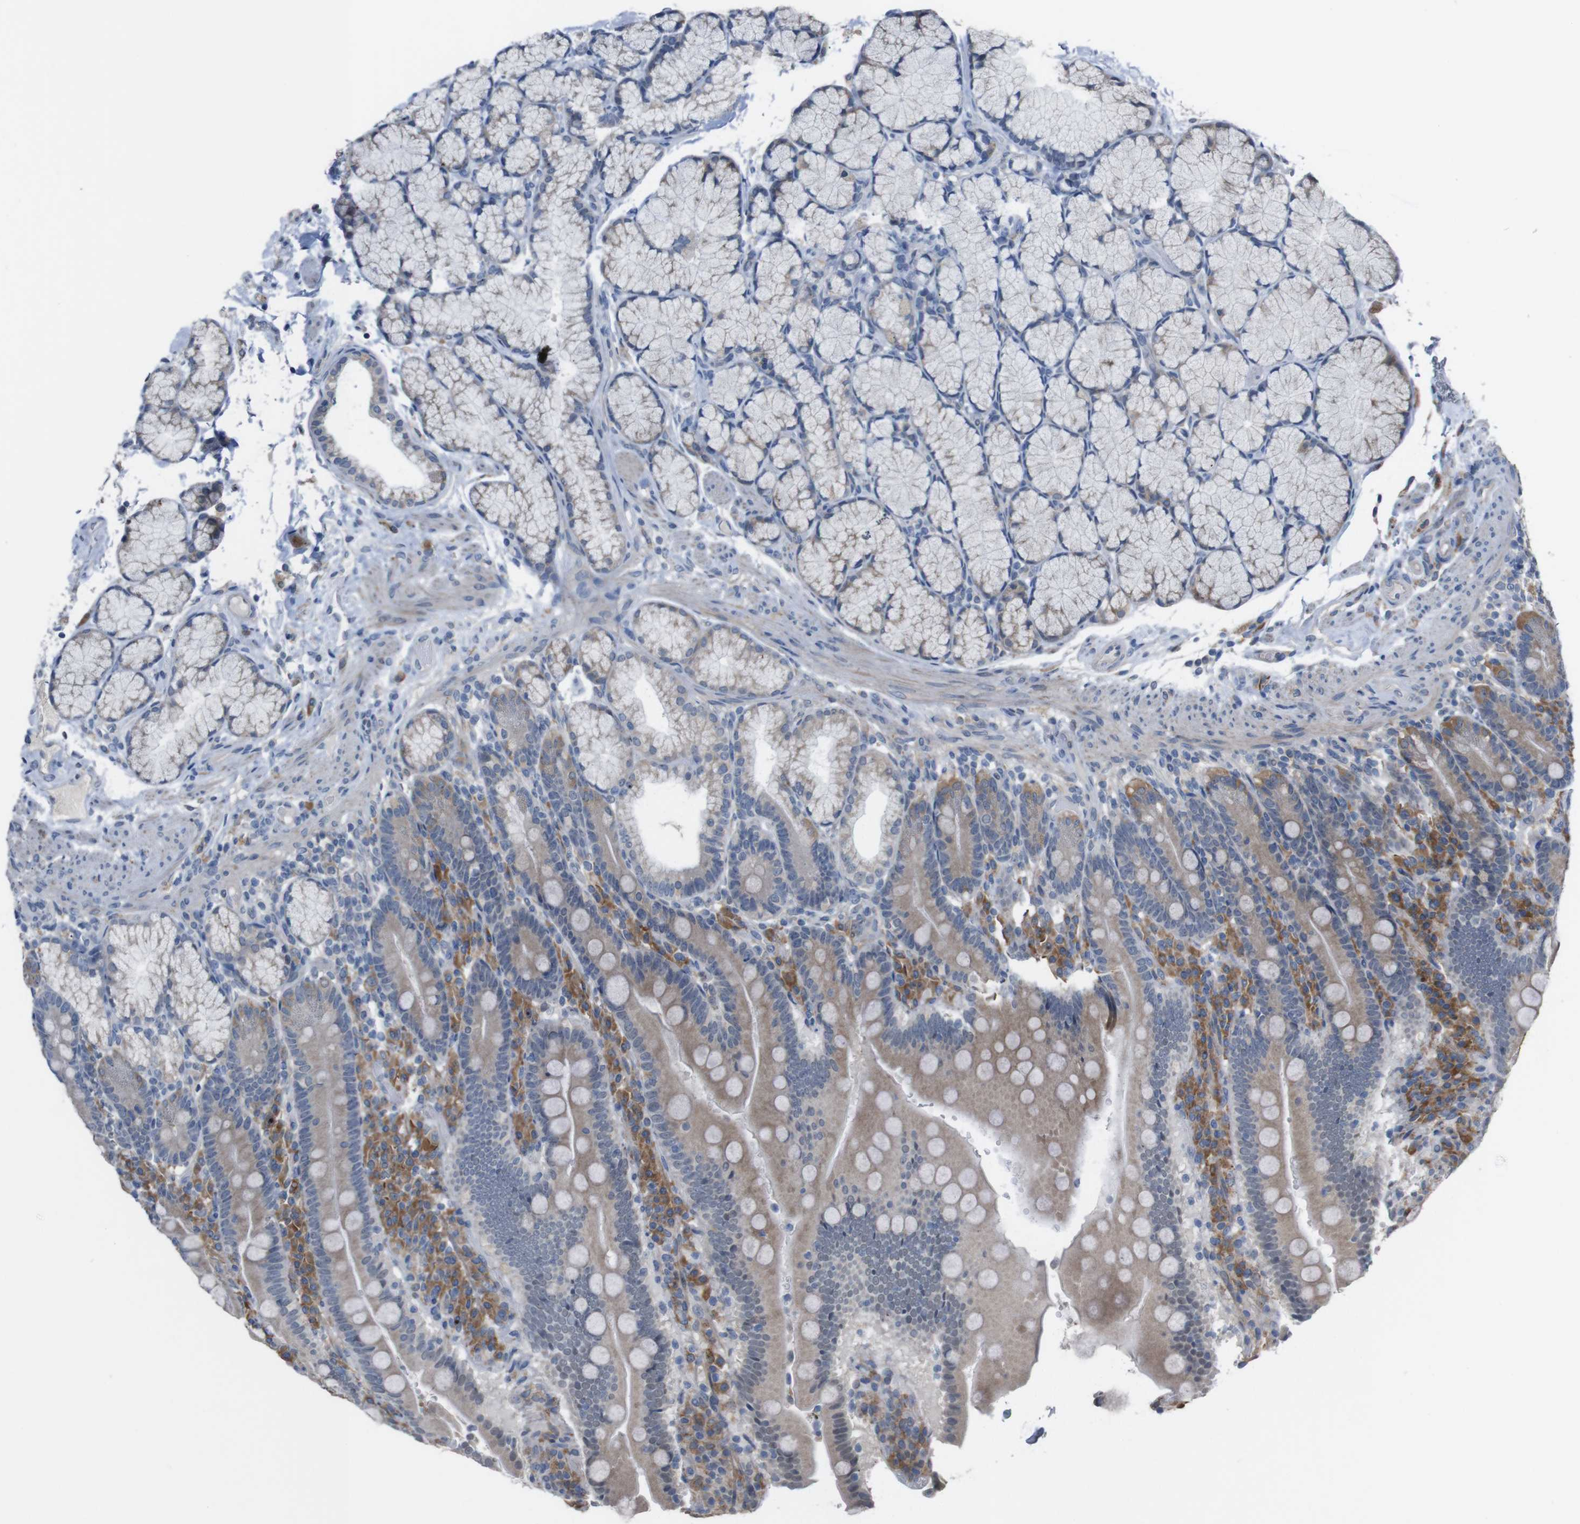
{"staining": {"intensity": "weak", "quantity": "25%-75%", "location": "cytoplasmic/membranous"}, "tissue": "duodenum", "cell_type": "Glandular cells", "image_type": "normal", "snomed": [{"axis": "morphology", "description": "Normal tissue, NOS"}, {"axis": "topography", "description": "Small intestine, NOS"}], "caption": "IHC of normal human duodenum reveals low levels of weak cytoplasmic/membranous staining in approximately 25%-75% of glandular cells. The staining is performed using DAB brown chromogen to label protein expression. The nuclei are counter-stained blue using hematoxylin.", "gene": "CDH22", "patient": {"sex": "female", "age": 71}}